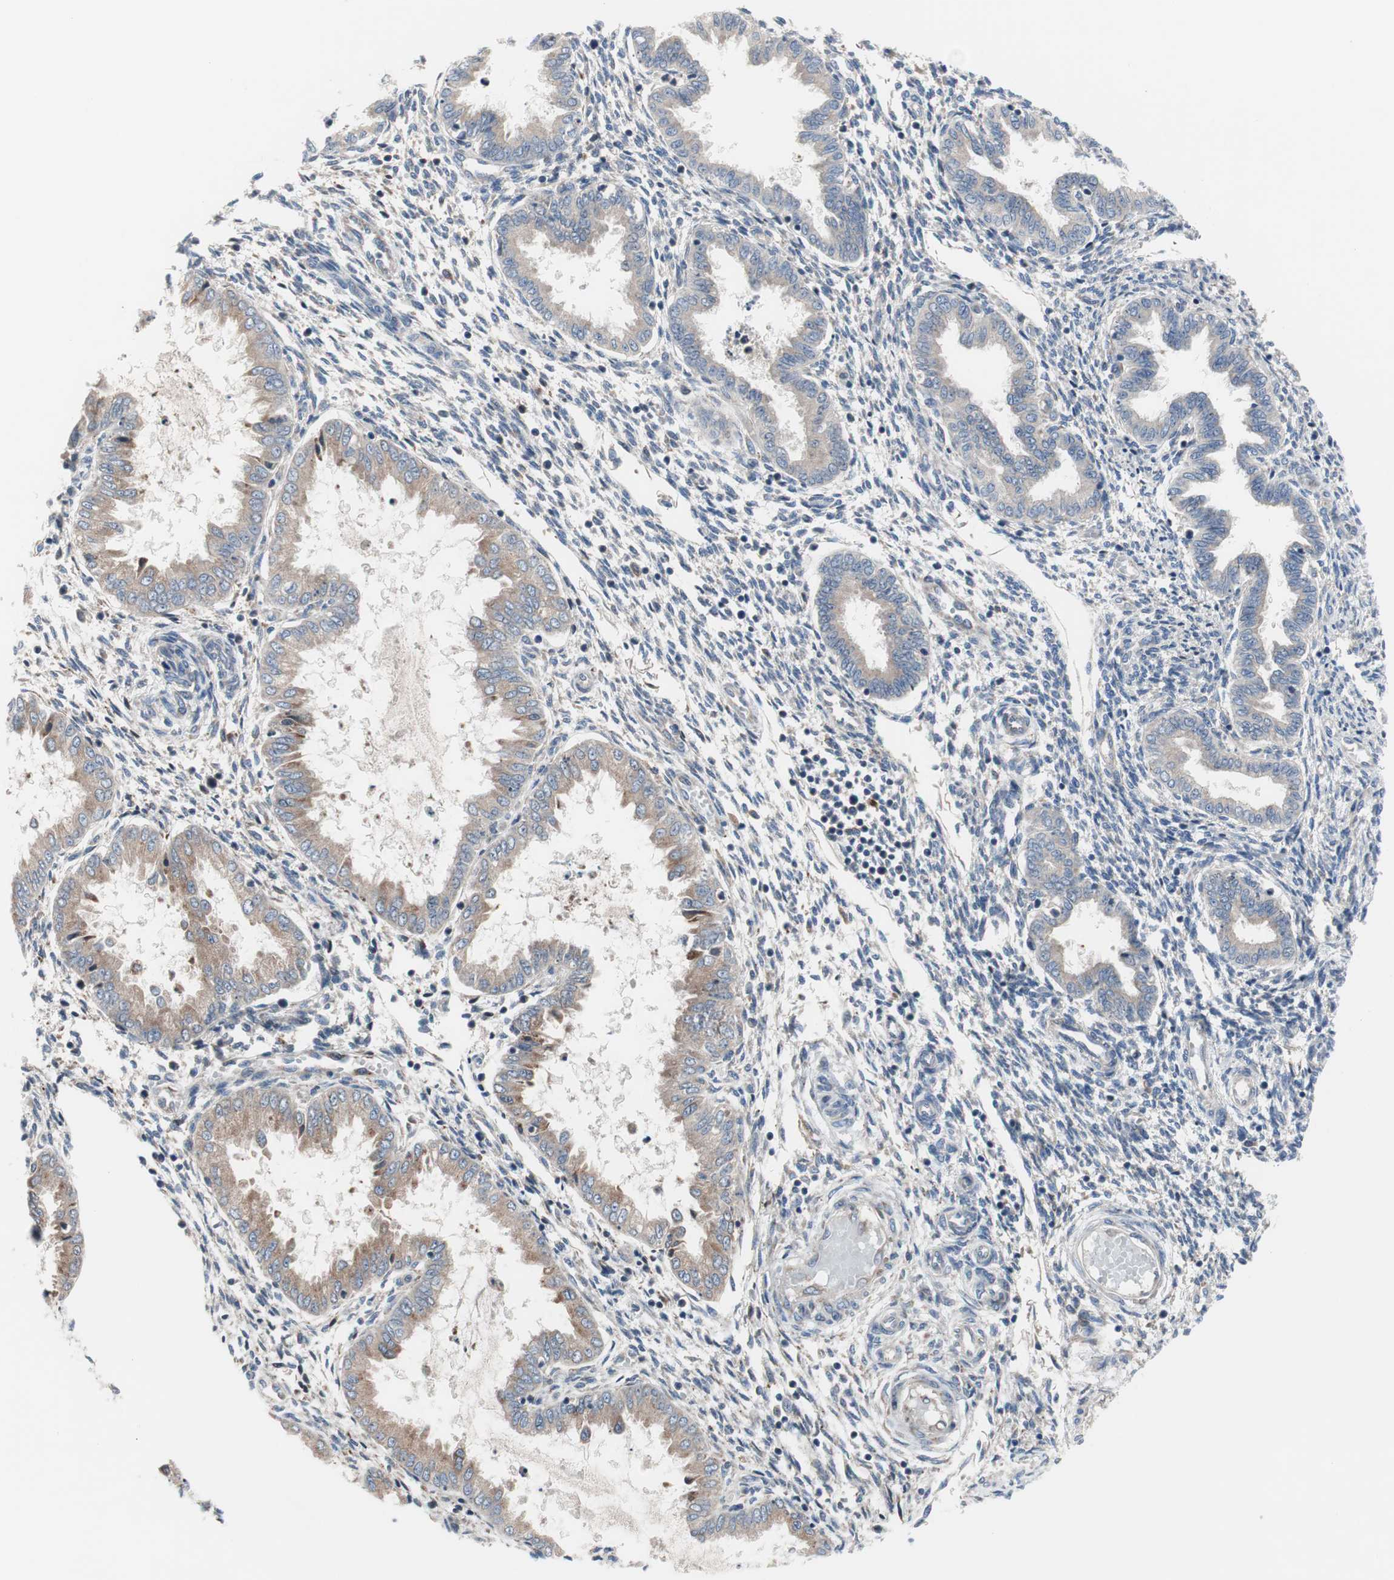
{"staining": {"intensity": "weak", "quantity": ">75%", "location": "cytoplasmic/membranous"}, "tissue": "endometrium", "cell_type": "Cells in endometrial stroma", "image_type": "normal", "snomed": [{"axis": "morphology", "description": "Normal tissue, NOS"}, {"axis": "topography", "description": "Endometrium"}], "caption": "The histopathology image exhibits a brown stain indicating the presence of a protein in the cytoplasmic/membranous of cells in endometrial stroma in endometrium. The protein is shown in brown color, while the nuclei are stained blue.", "gene": "KANSL1", "patient": {"sex": "female", "age": 33}}